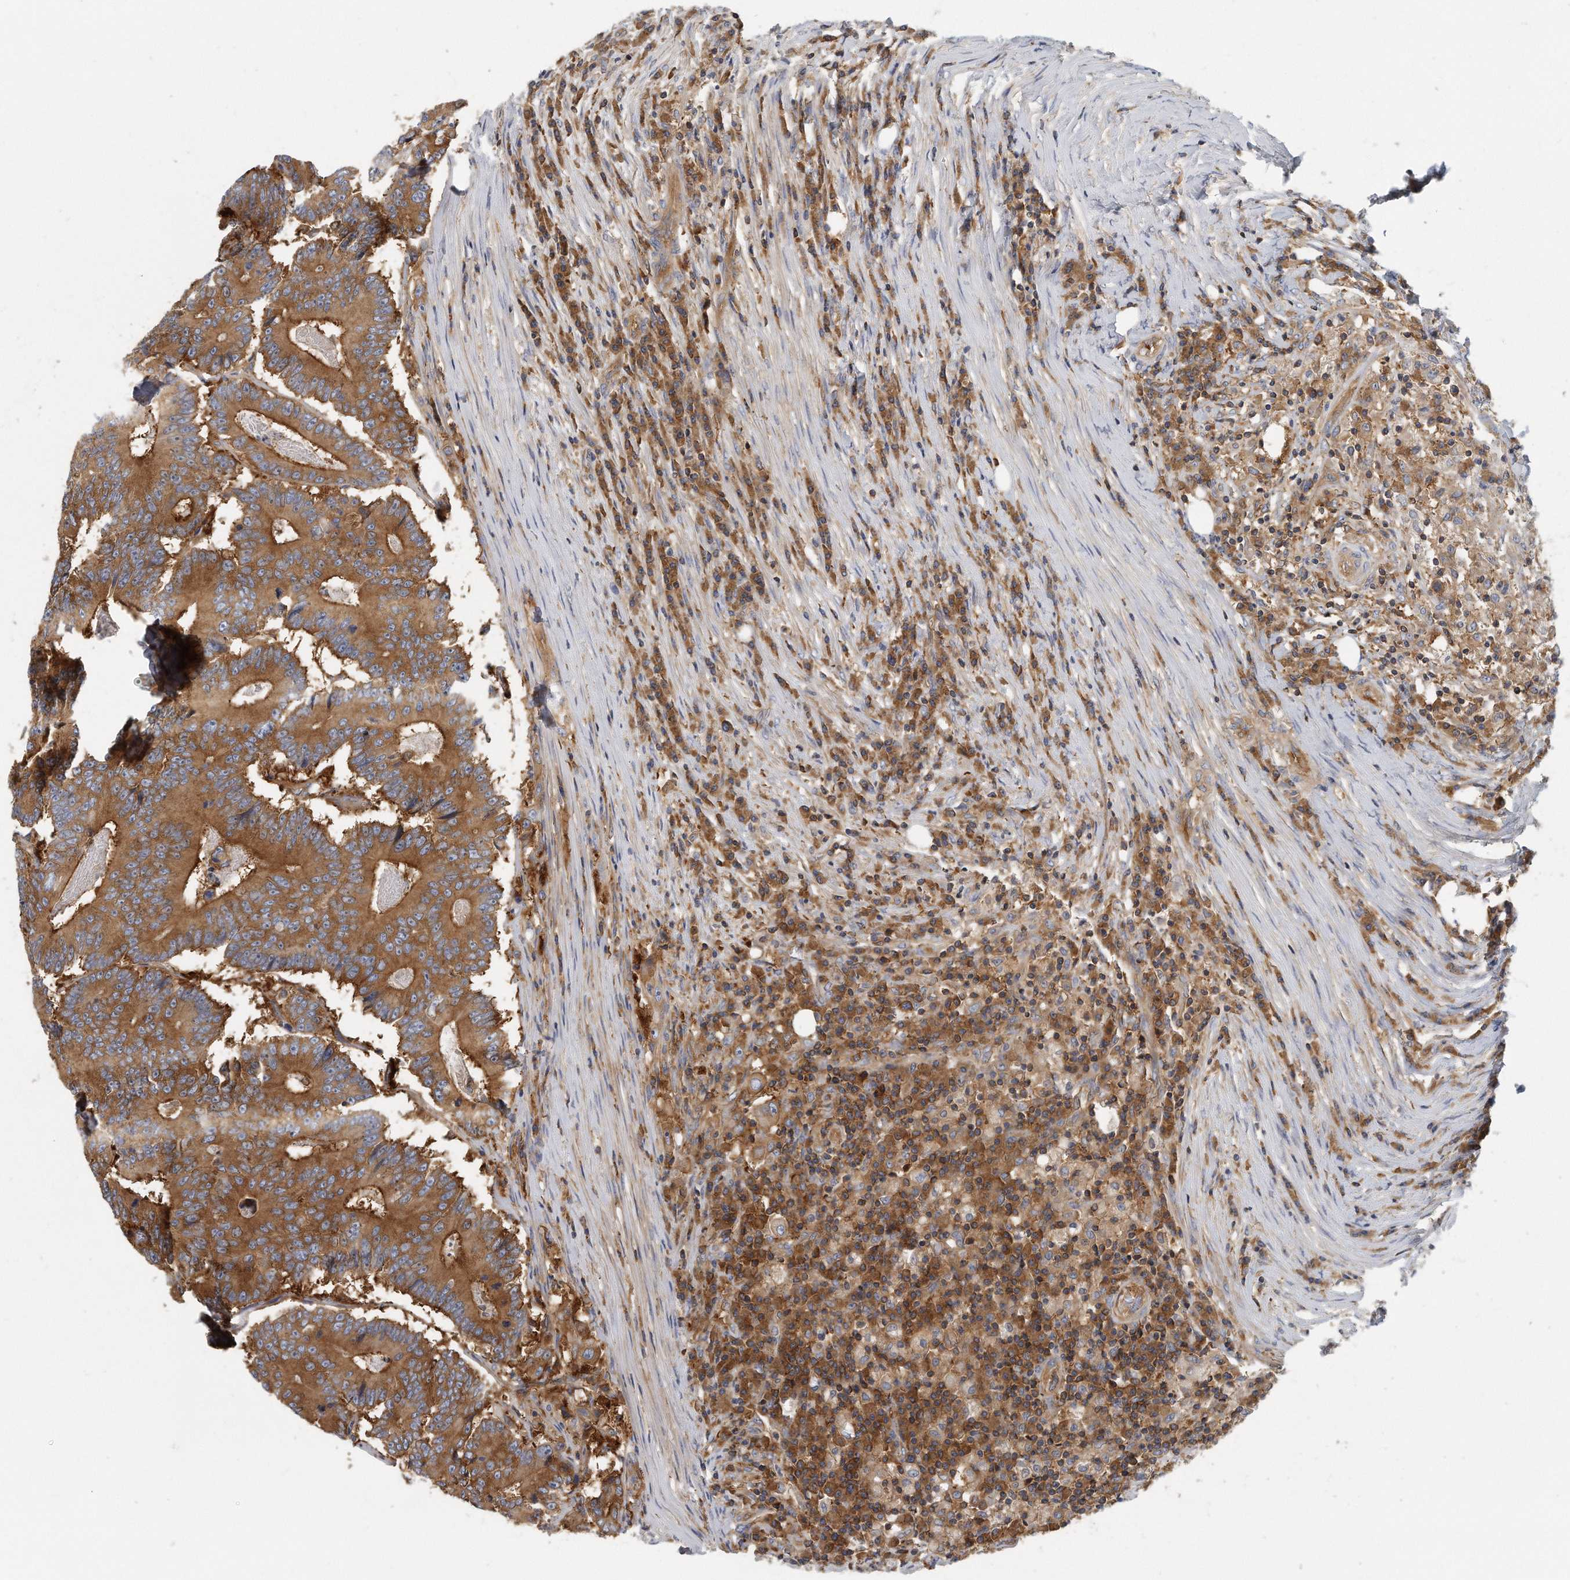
{"staining": {"intensity": "strong", "quantity": ">75%", "location": "cytoplasmic/membranous"}, "tissue": "colorectal cancer", "cell_type": "Tumor cells", "image_type": "cancer", "snomed": [{"axis": "morphology", "description": "Adenocarcinoma, NOS"}, {"axis": "topography", "description": "Colon"}], "caption": "Immunohistochemical staining of colorectal cancer displays high levels of strong cytoplasmic/membranous positivity in approximately >75% of tumor cells.", "gene": "EIF3I", "patient": {"sex": "male", "age": 83}}